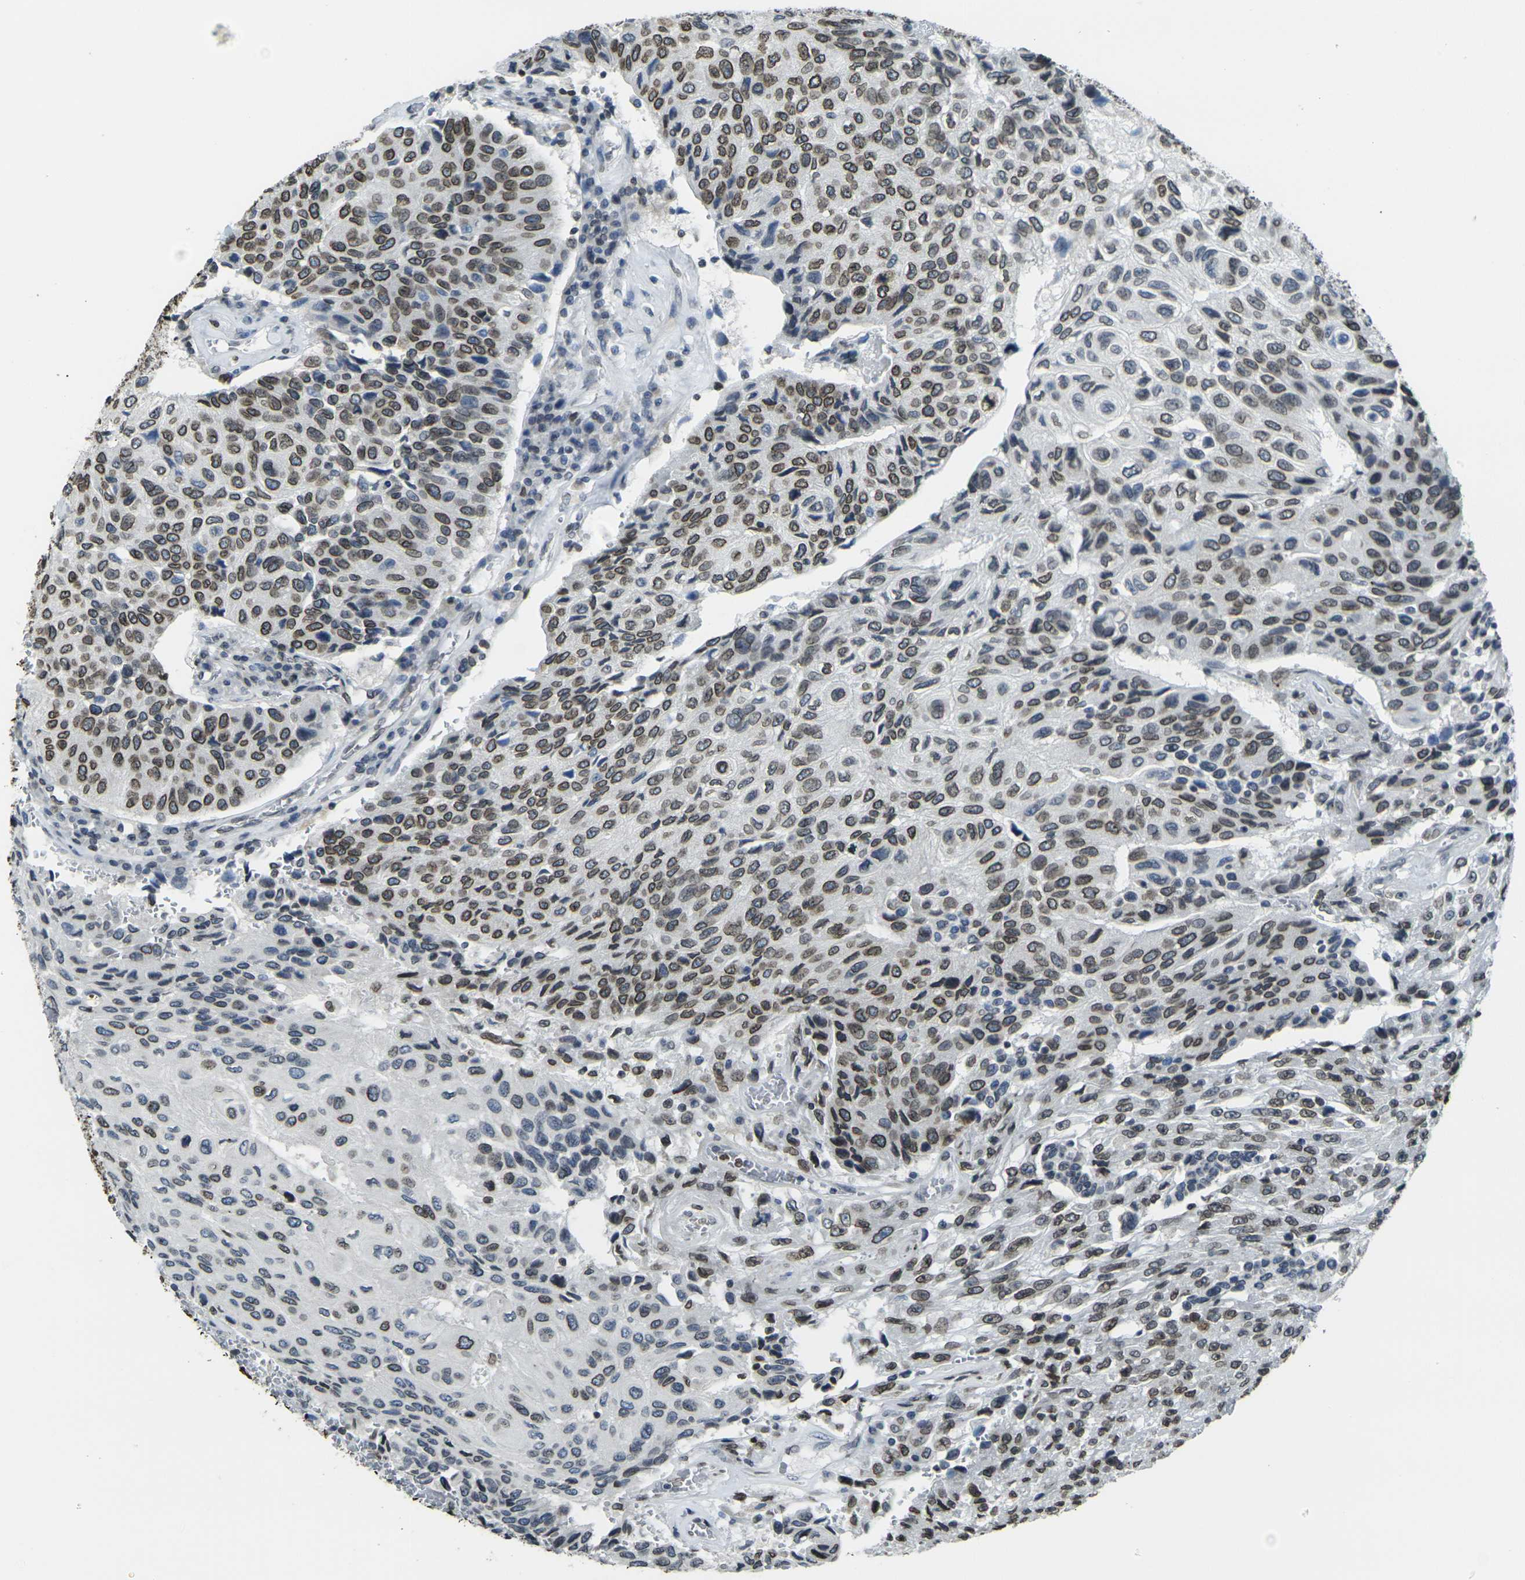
{"staining": {"intensity": "moderate", "quantity": ">75%", "location": "cytoplasmic/membranous,nuclear"}, "tissue": "urothelial cancer", "cell_type": "Tumor cells", "image_type": "cancer", "snomed": [{"axis": "morphology", "description": "Urothelial carcinoma, High grade"}, {"axis": "topography", "description": "Urinary bladder"}], "caption": "This histopathology image shows immunohistochemistry staining of human urothelial cancer, with medium moderate cytoplasmic/membranous and nuclear expression in approximately >75% of tumor cells.", "gene": "BRDT", "patient": {"sex": "male", "age": 66}}